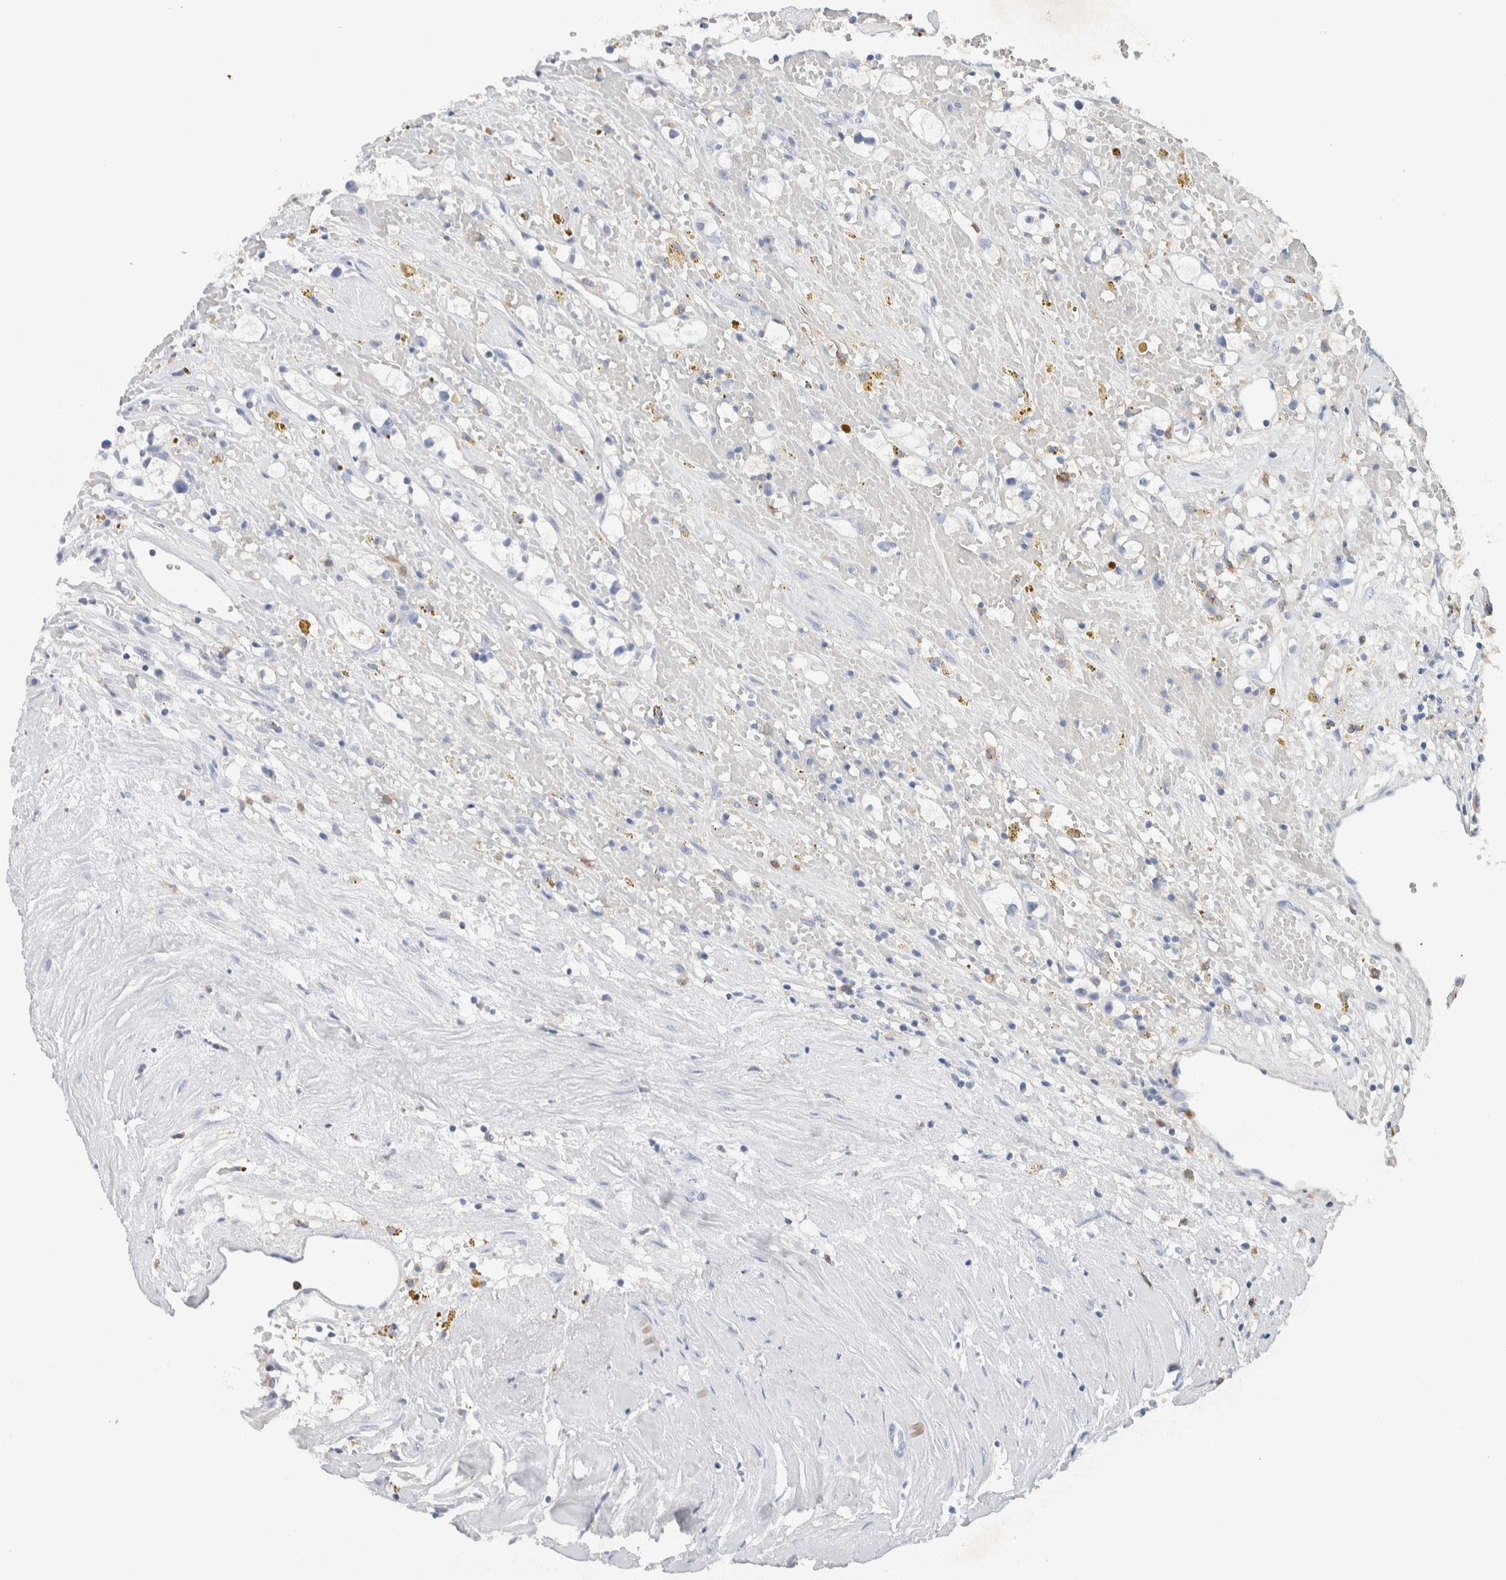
{"staining": {"intensity": "negative", "quantity": "none", "location": "none"}, "tissue": "renal cancer", "cell_type": "Tumor cells", "image_type": "cancer", "snomed": [{"axis": "morphology", "description": "Adenocarcinoma, NOS"}, {"axis": "topography", "description": "Kidney"}], "caption": "DAB immunohistochemical staining of human renal cancer shows no significant expression in tumor cells. (Brightfield microscopy of DAB IHC at high magnification).", "gene": "NCF2", "patient": {"sex": "male", "age": 56}}